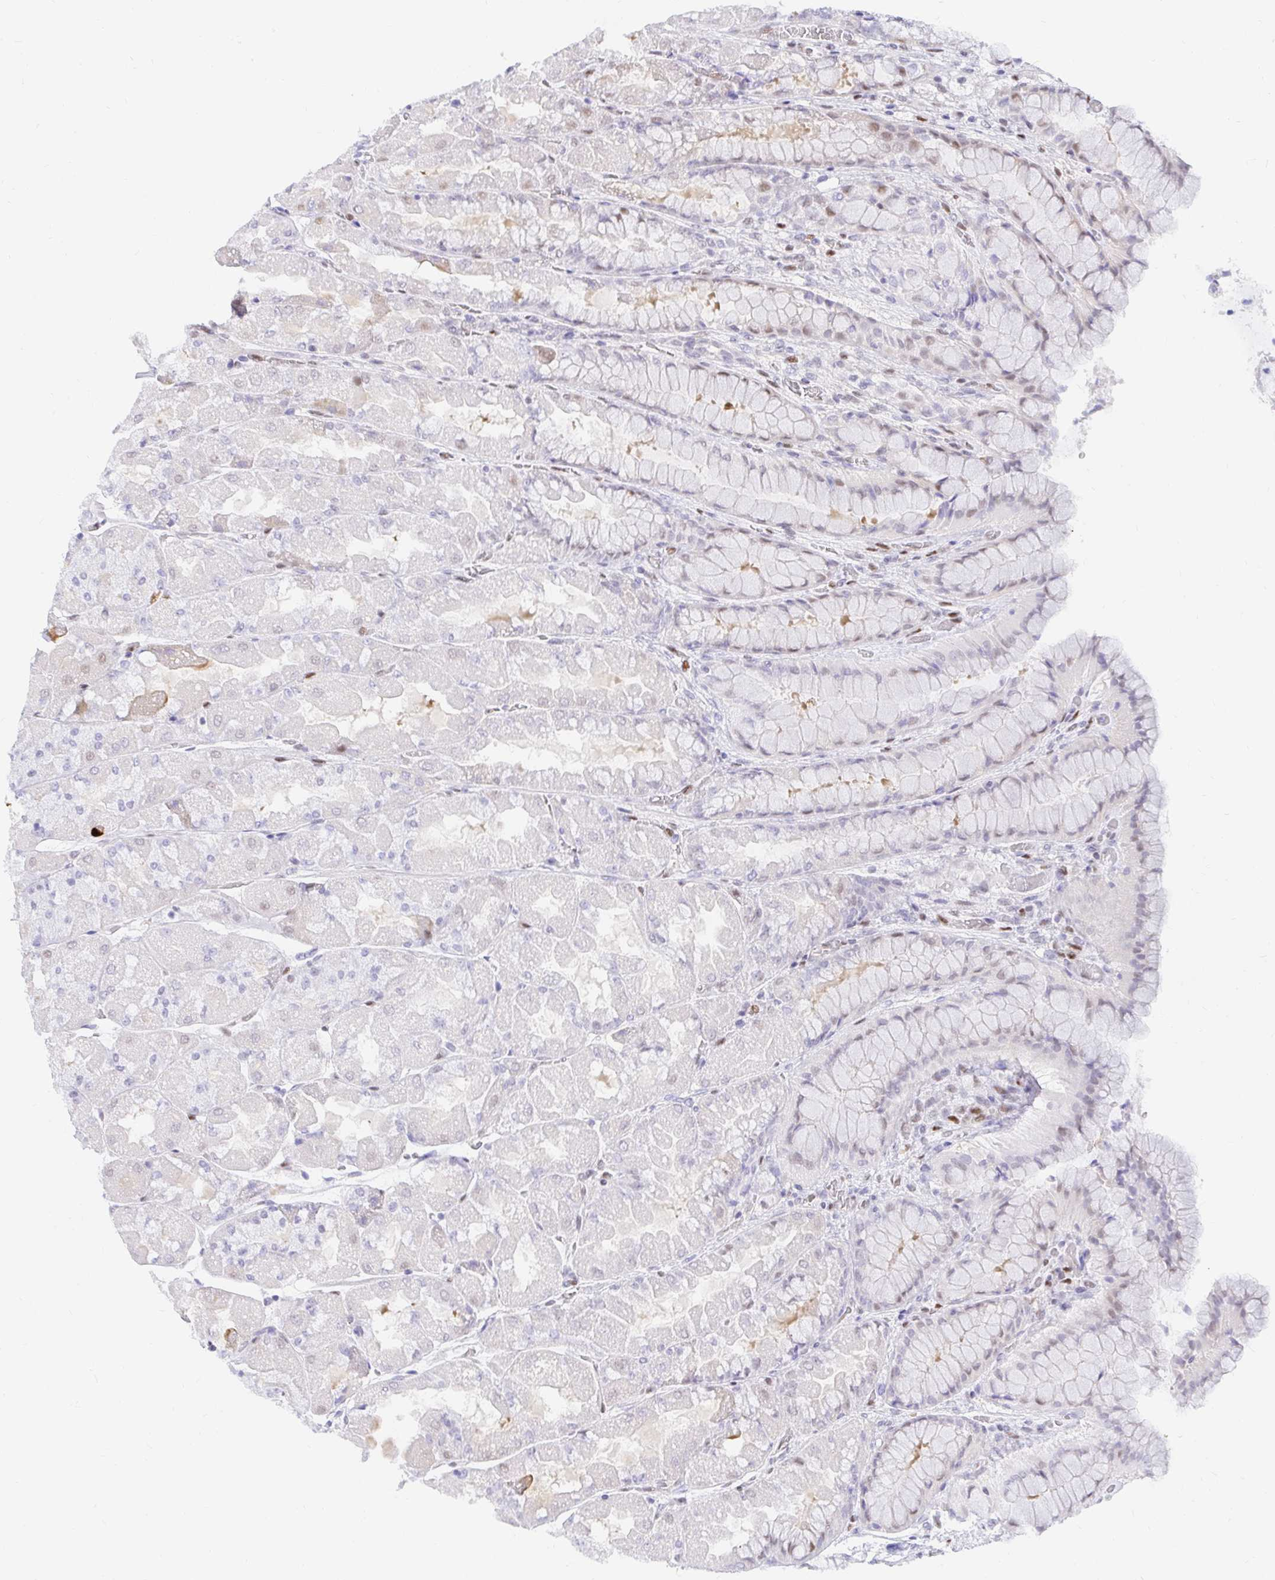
{"staining": {"intensity": "weak", "quantity": "<25%", "location": "nuclear"}, "tissue": "stomach", "cell_type": "Glandular cells", "image_type": "normal", "snomed": [{"axis": "morphology", "description": "Normal tissue, NOS"}, {"axis": "topography", "description": "Stomach"}], "caption": "An IHC histopathology image of benign stomach is shown. There is no staining in glandular cells of stomach.", "gene": "HINFP", "patient": {"sex": "female", "age": 61}}